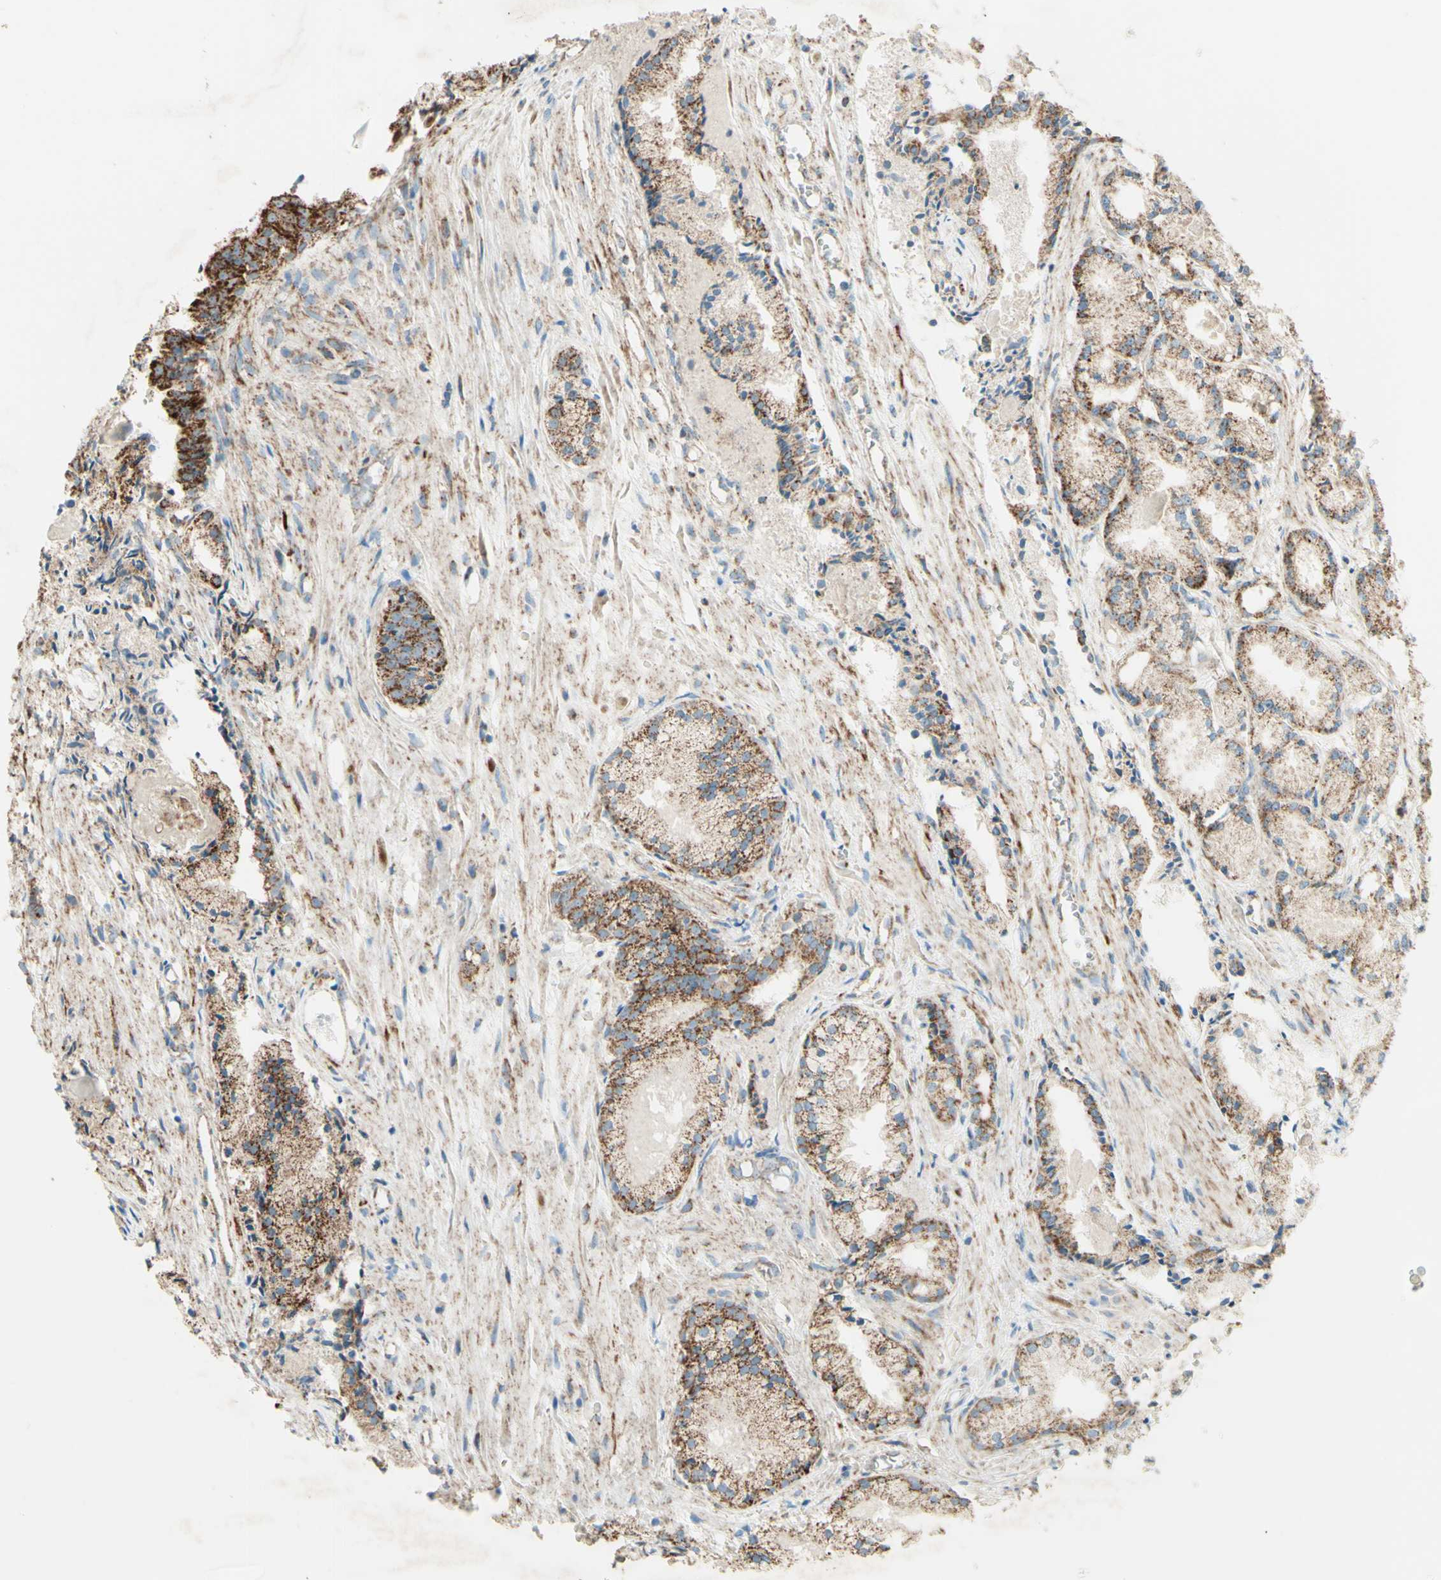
{"staining": {"intensity": "strong", "quantity": ">75%", "location": "cytoplasmic/membranous"}, "tissue": "prostate cancer", "cell_type": "Tumor cells", "image_type": "cancer", "snomed": [{"axis": "morphology", "description": "Adenocarcinoma, Low grade"}, {"axis": "topography", "description": "Prostate"}], "caption": "A micrograph of prostate cancer stained for a protein reveals strong cytoplasmic/membranous brown staining in tumor cells.", "gene": "RHOT1", "patient": {"sex": "male", "age": 72}}